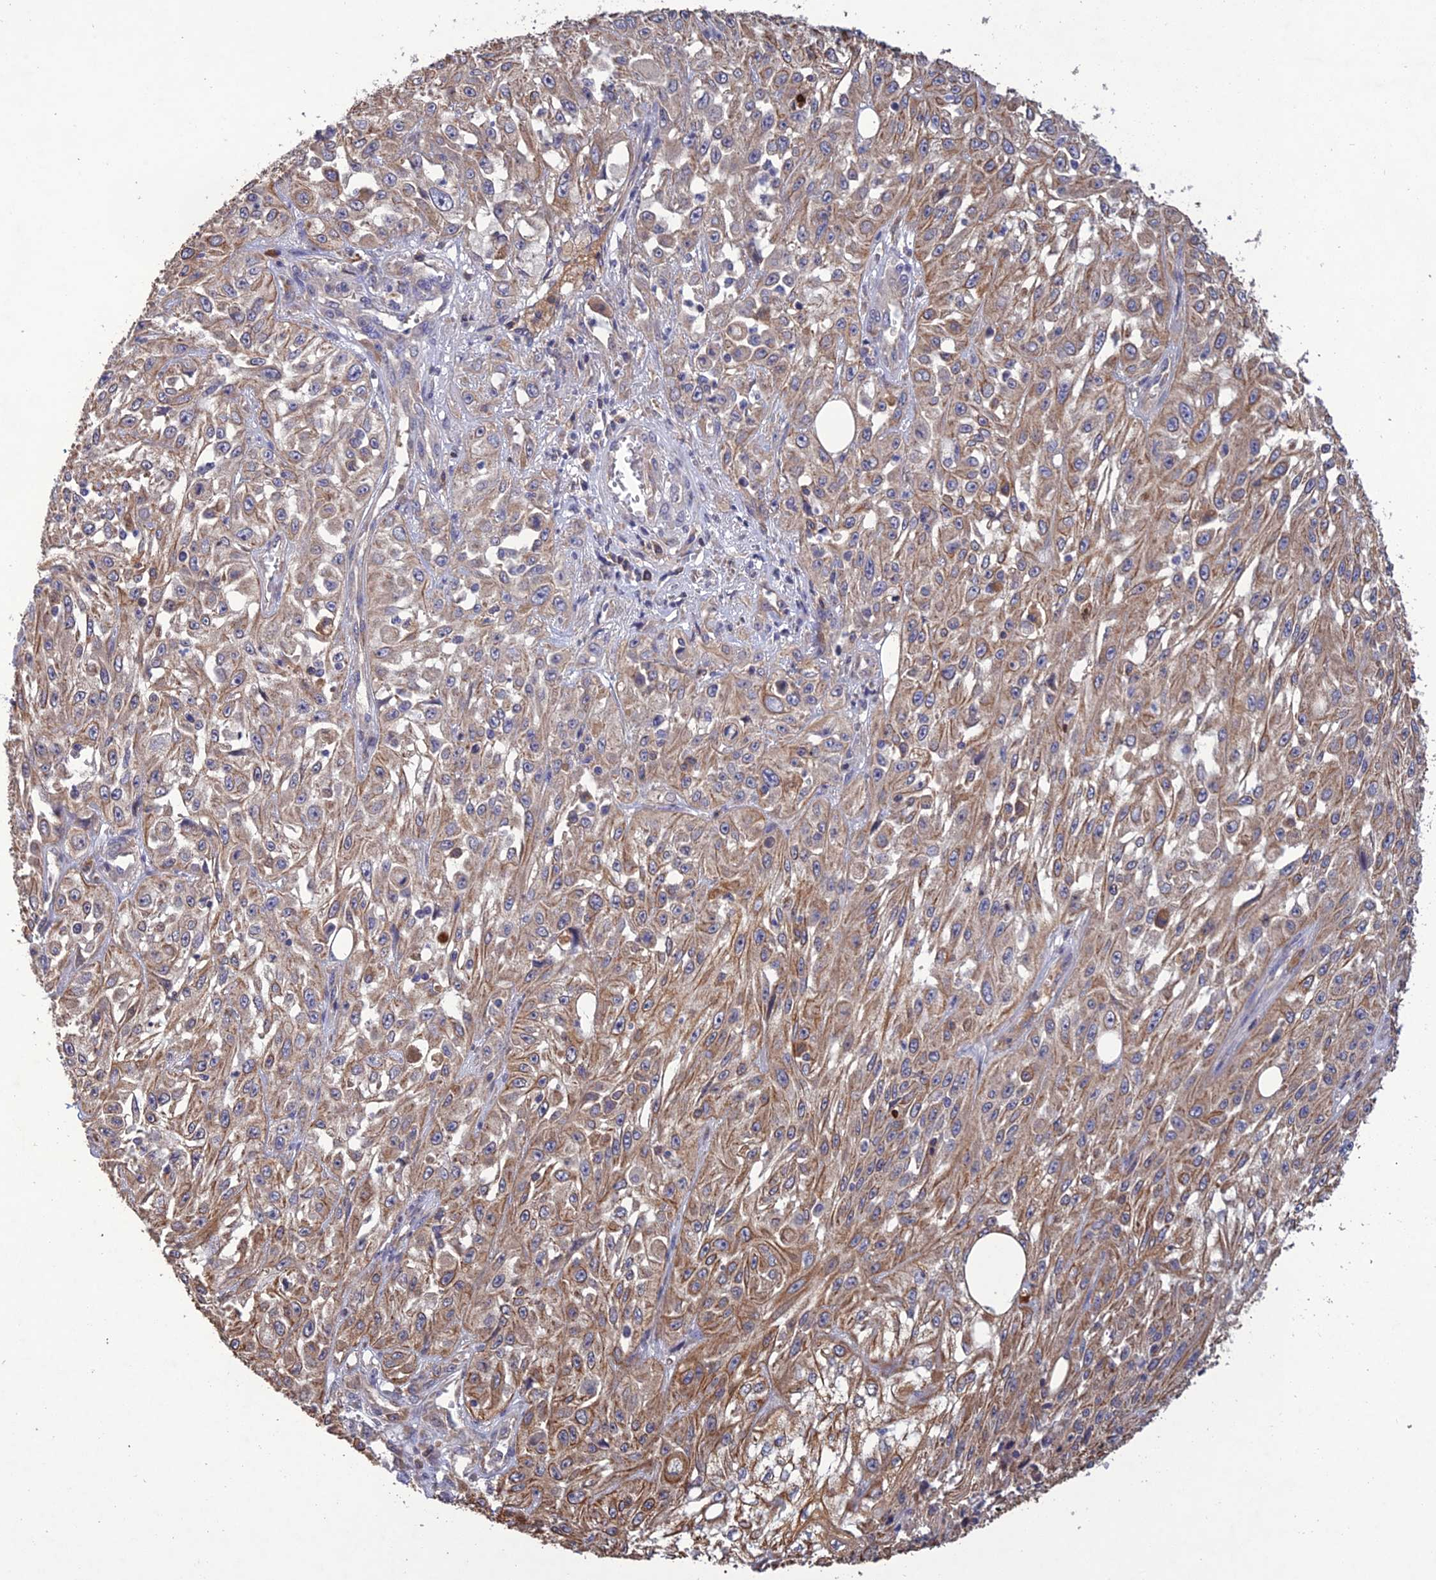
{"staining": {"intensity": "moderate", "quantity": ">75%", "location": "cytoplasmic/membranous"}, "tissue": "skin cancer", "cell_type": "Tumor cells", "image_type": "cancer", "snomed": [{"axis": "morphology", "description": "Squamous cell carcinoma, NOS"}, {"axis": "morphology", "description": "Squamous cell carcinoma, metastatic, NOS"}, {"axis": "topography", "description": "Skin"}, {"axis": "topography", "description": "Lymph node"}], "caption": "High-power microscopy captured an immunohistochemistry photomicrograph of metastatic squamous cell carcinoma (skin), revealing moderate cytoplasmic/membranous expression in about >75% of tumor cells.", "gene": "SLC39A13", "patient": {"sex": "male", "age": 75}}